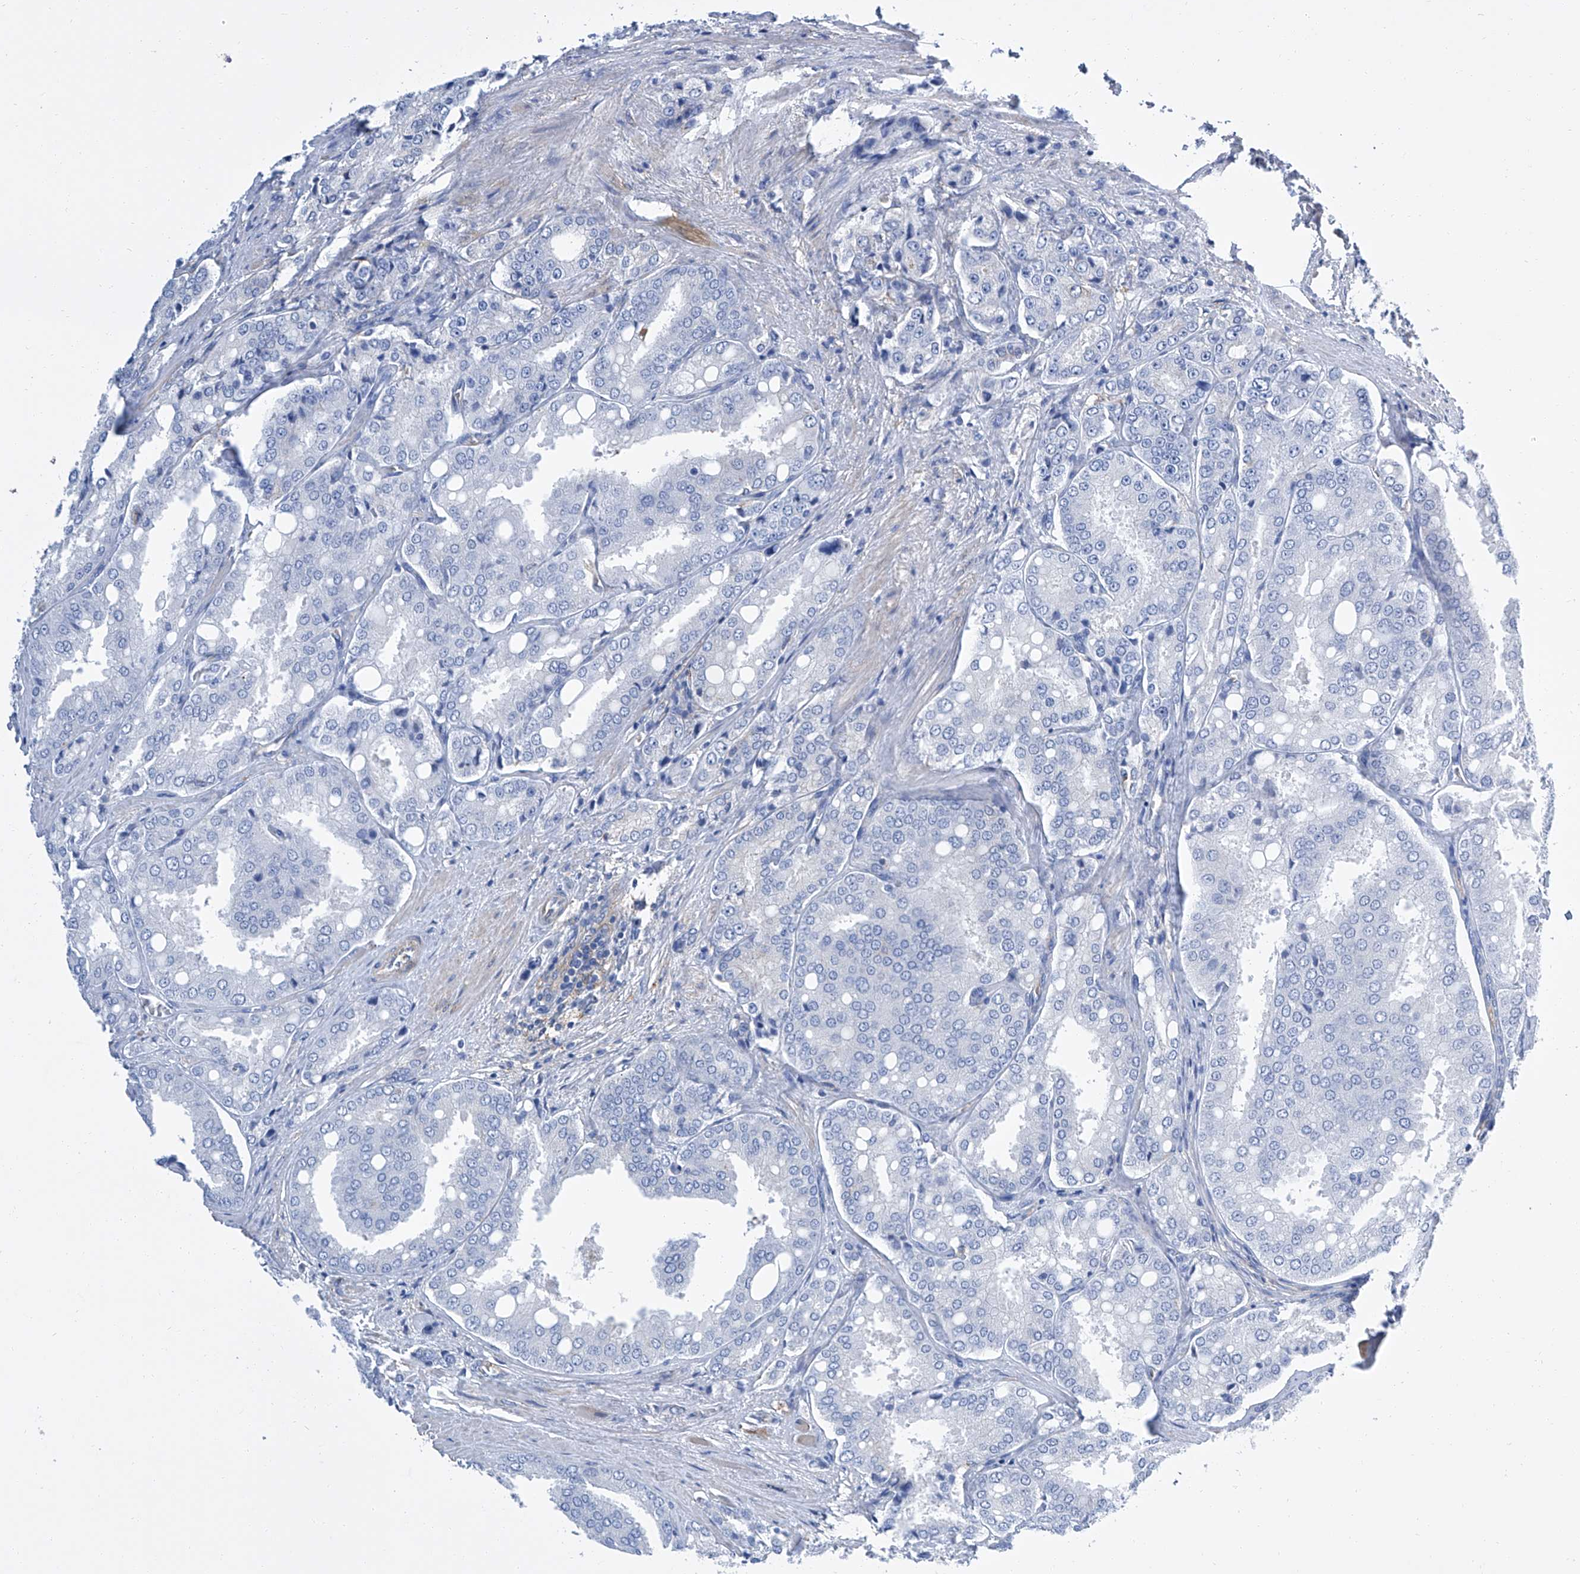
{"staining": {"intensity": "negative", "quantity": "none", "location": "none"}, "tissue": "prostate cancer", "cell_type": "Tumor cells", "image_type": "cancer", "snomed": [{"axis": "morphology", "description": "Adenocarcinoma, High grade"}, {"axis": "topography", "description": "Prostate"}], "caption": "Tumor cells are negative for brown protein staining in prostate cancer (adenocarcinoma (high-grade)).", "gene": "GPT", "patient": {"sex": "male", "age": 50}}